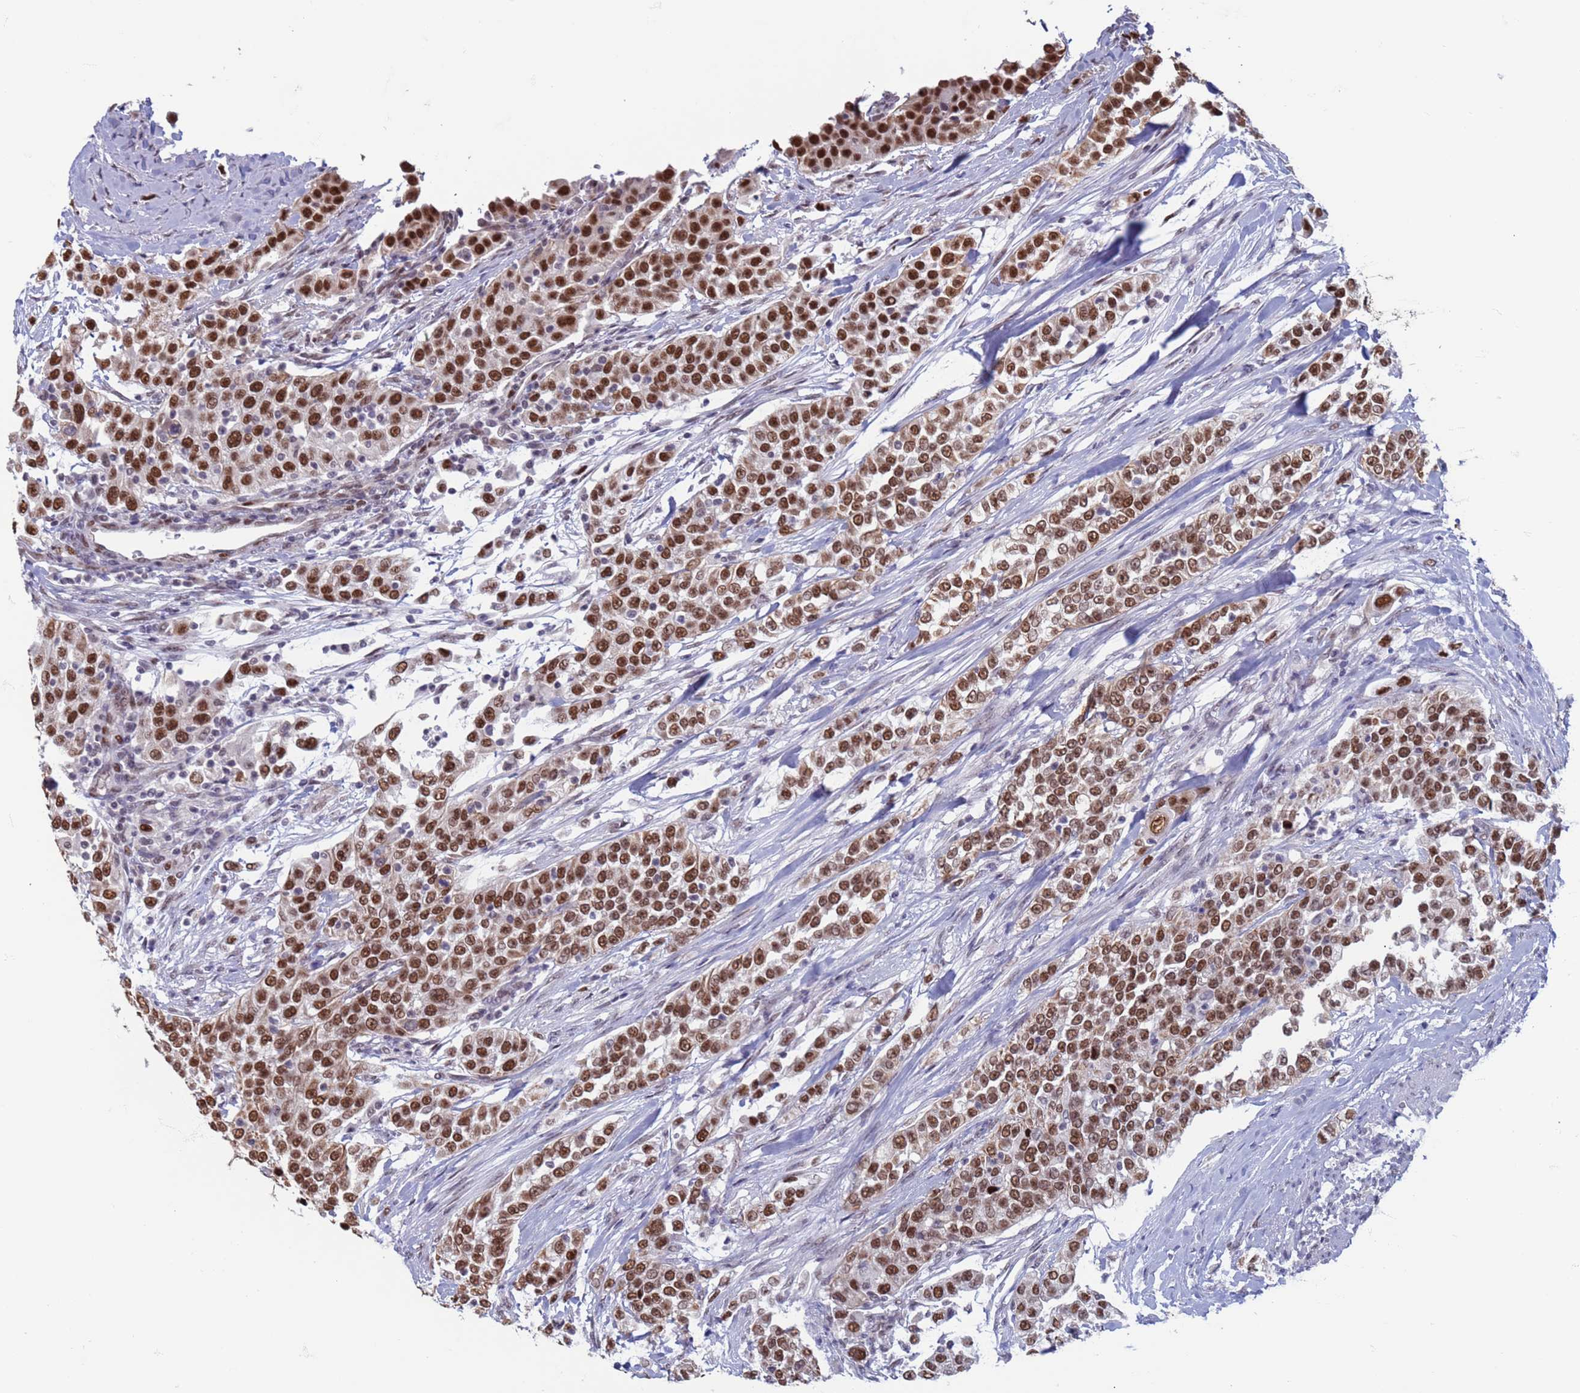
{"staining": {"intensity": "strong", "quantity": ">75%", "location": "nuclear"}, "tissue": "urothelial cancer", "cell_type": "Tumor cells", "image_type": "cancer", "snomed": [{"axis": "morphology", "description": "Urothelial carcinoma, High grade"}, {"axis": "topography", "description": "Urinary bladder"}], "caption": "Urothelial carcinoma (high-grade) was stained to show a protein in brown. There is high levels of strong nuclear staining in approximately >75% of tumor cells.", "gene": "SAE1", "patient": {"sex": "female", "age": 80}}